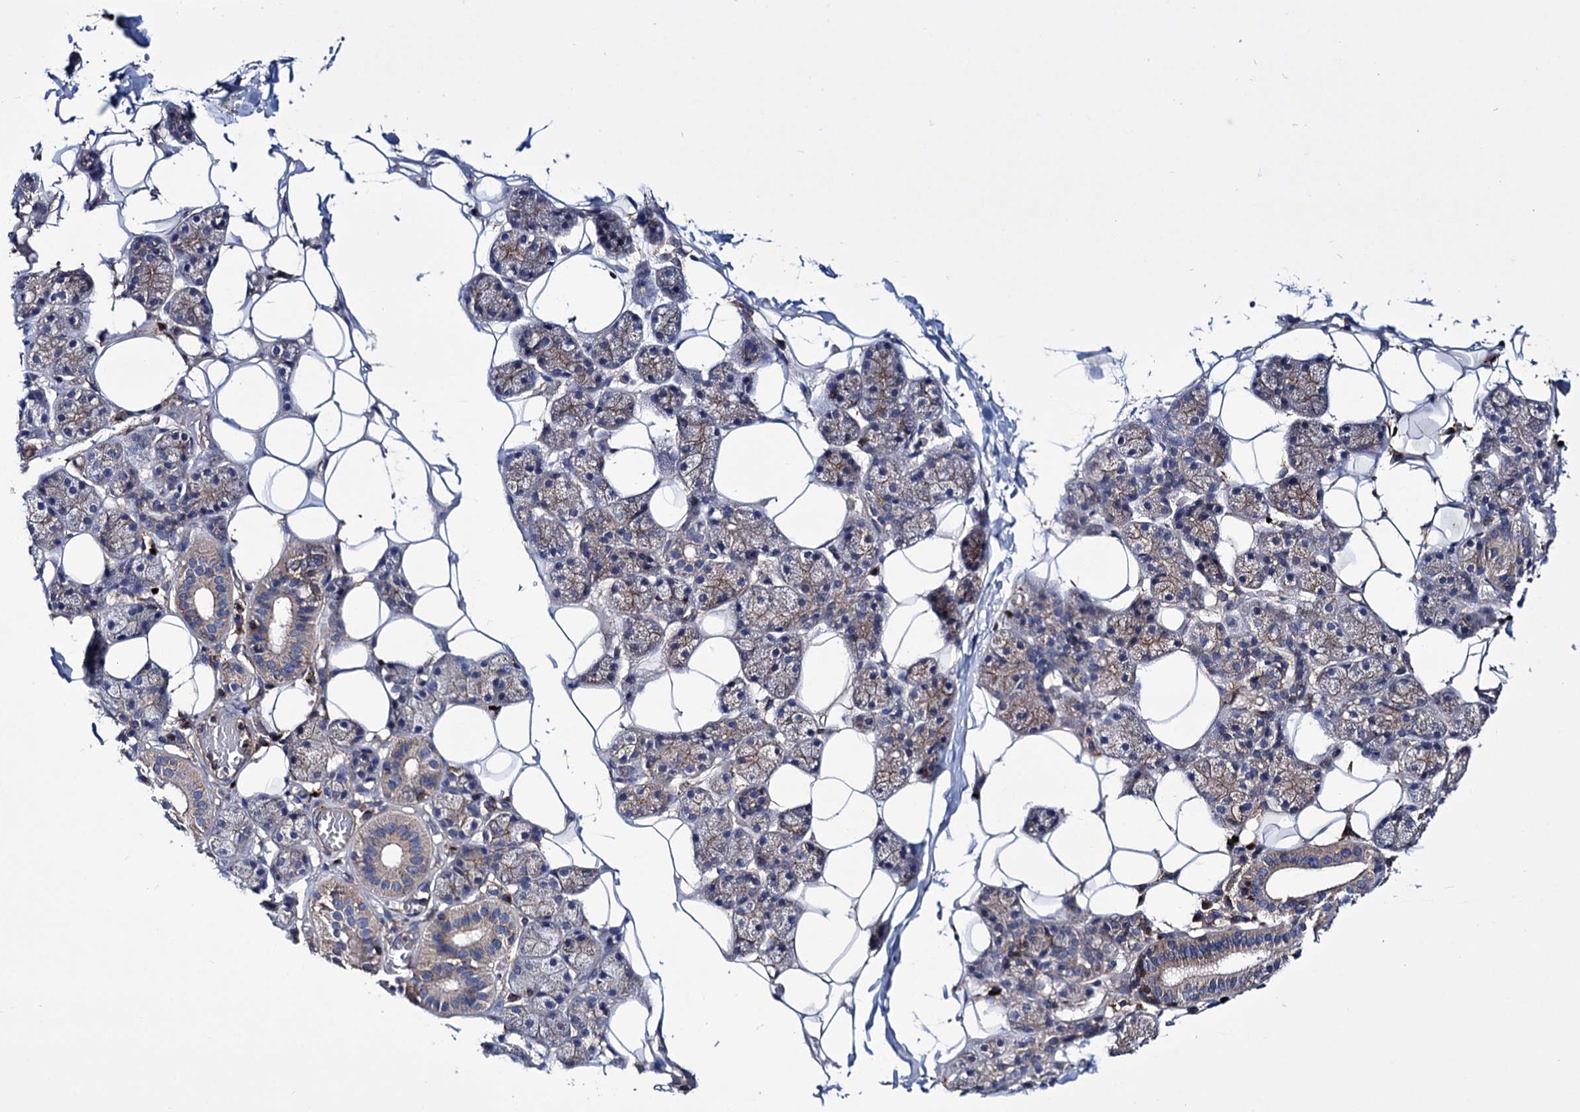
{"staining": {"intensity": "moderate", "quantity": "<25%", "location": "cytoplasmic/membranous"}, "tissue": "salivary gland", "cell_type": "Glandular cells", "image_type": "normal", "snomed": [{"axis": "morphology", "description": "Normal tissue, NOS"}, {"axis": "topography", "description": "Salivary gland"}], "caption": "High-magnification brightfield microscopy of unremarkable salivary gland stained with DAB (brown) and counterstained with hematoxylin (blue). glandular cells exhibit moderate cytoplasmic/membranous positivity is seen in approximately<25% of cells. Using DAB (brown) and hematoxylin (blue) stains, captured at high magnification using brightfield microscopy.", "gene": "DEF6", "patient": {"sex": "female", "age": 33}}